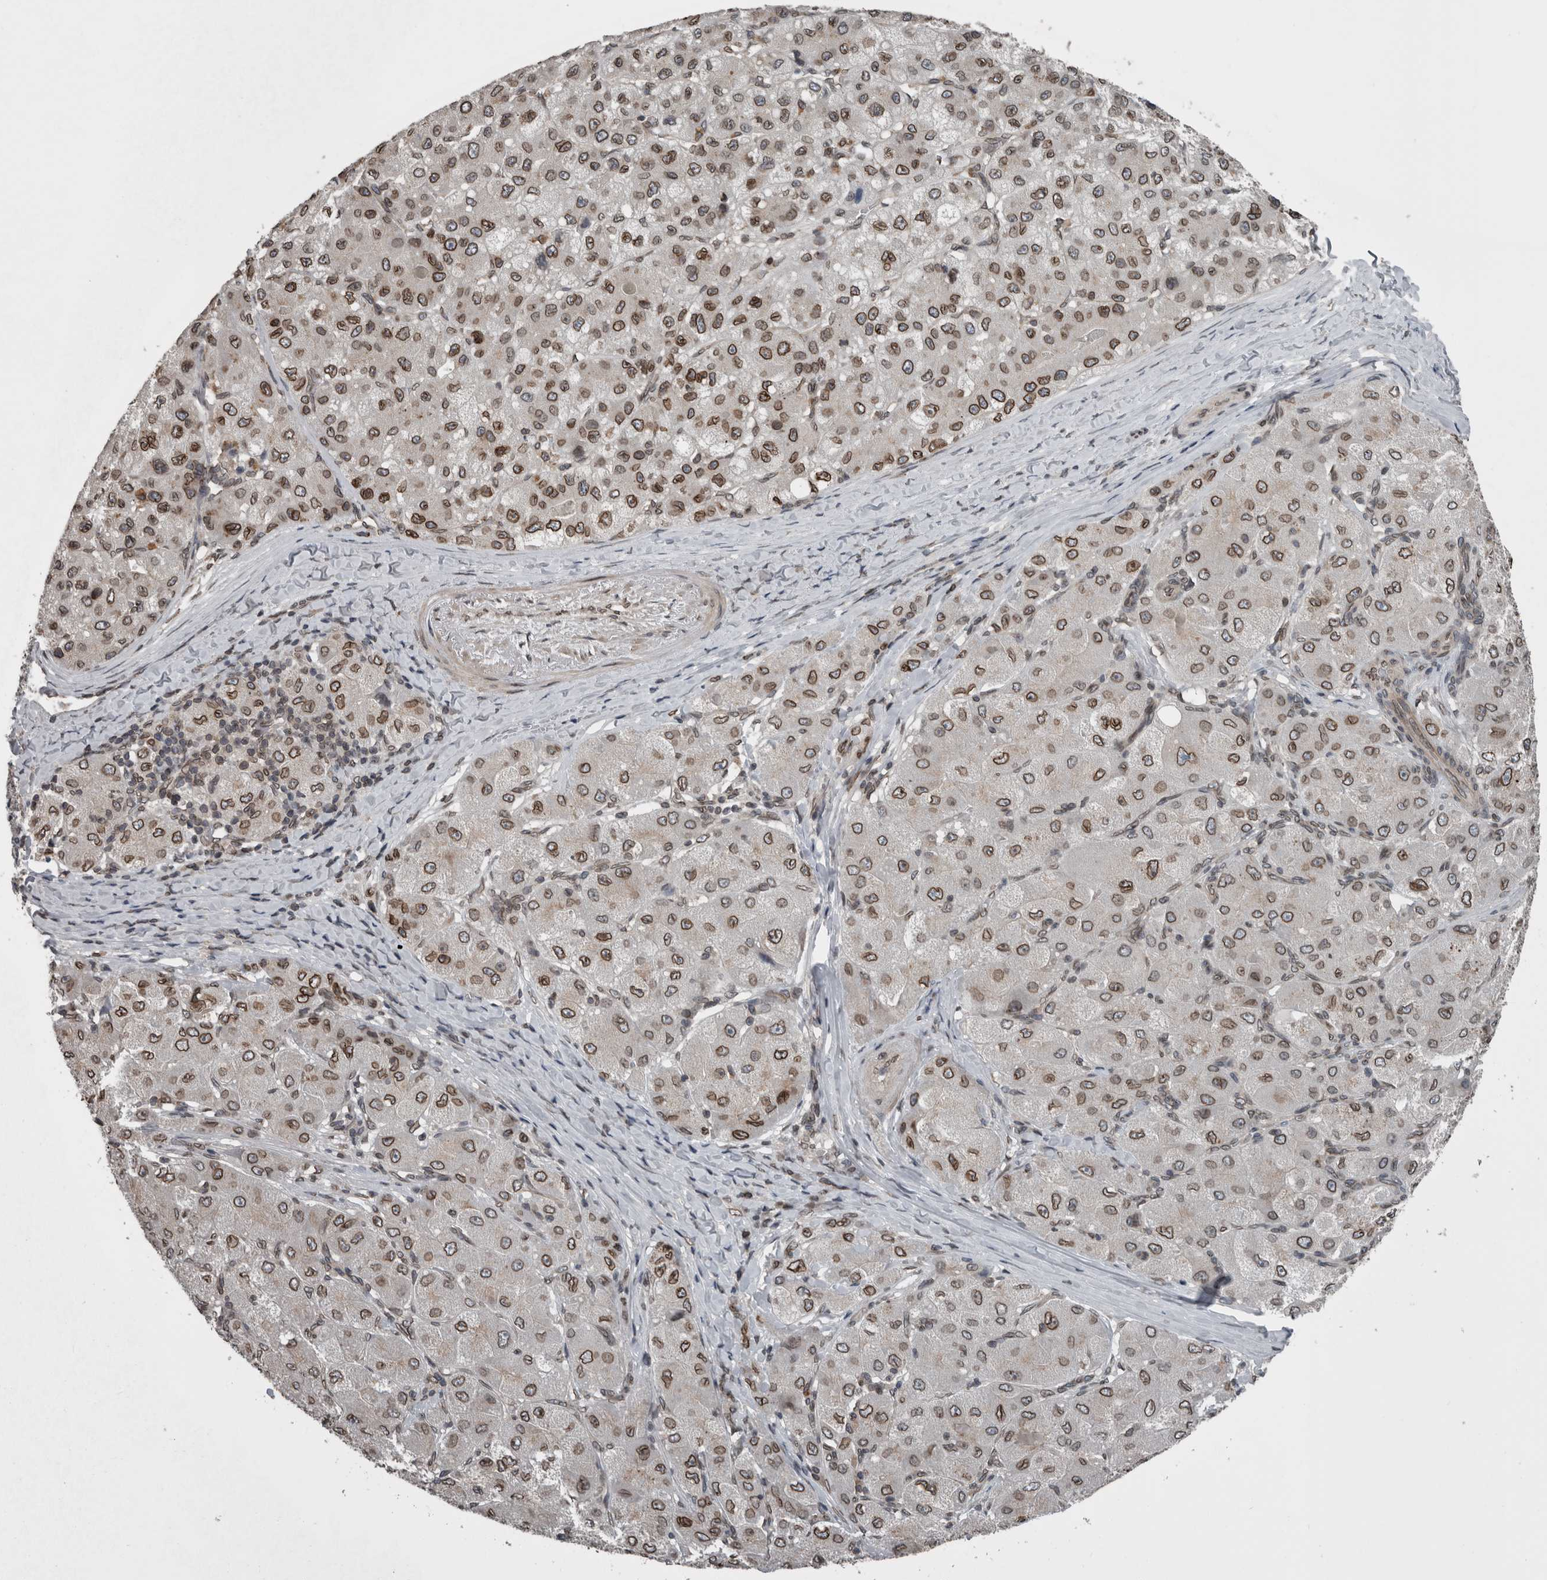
{"staining": {"intensity": "moderate", "quantity": ">75%", "location": "cytoplasmic/membranous,nuclear"}, "tissue": "liver cancer", "cell_type": "Tumor cells", "image_type": "cancer", "snomed": [{"axis": "morphology", "description": "Carcinoma, Hepatocellular, NOS"}, {"axis": "topography", "description": "Liver"}], "caption": "Human liver cancer (hepatocellular carcinoma) stained with a brown dye reveals moderate cytoplasmic/membranous and nuclear positive positivity in approximately >75% of tumor cells.", "gene": "RANBP2", "patient": {"sex": "male", "age": 80}}